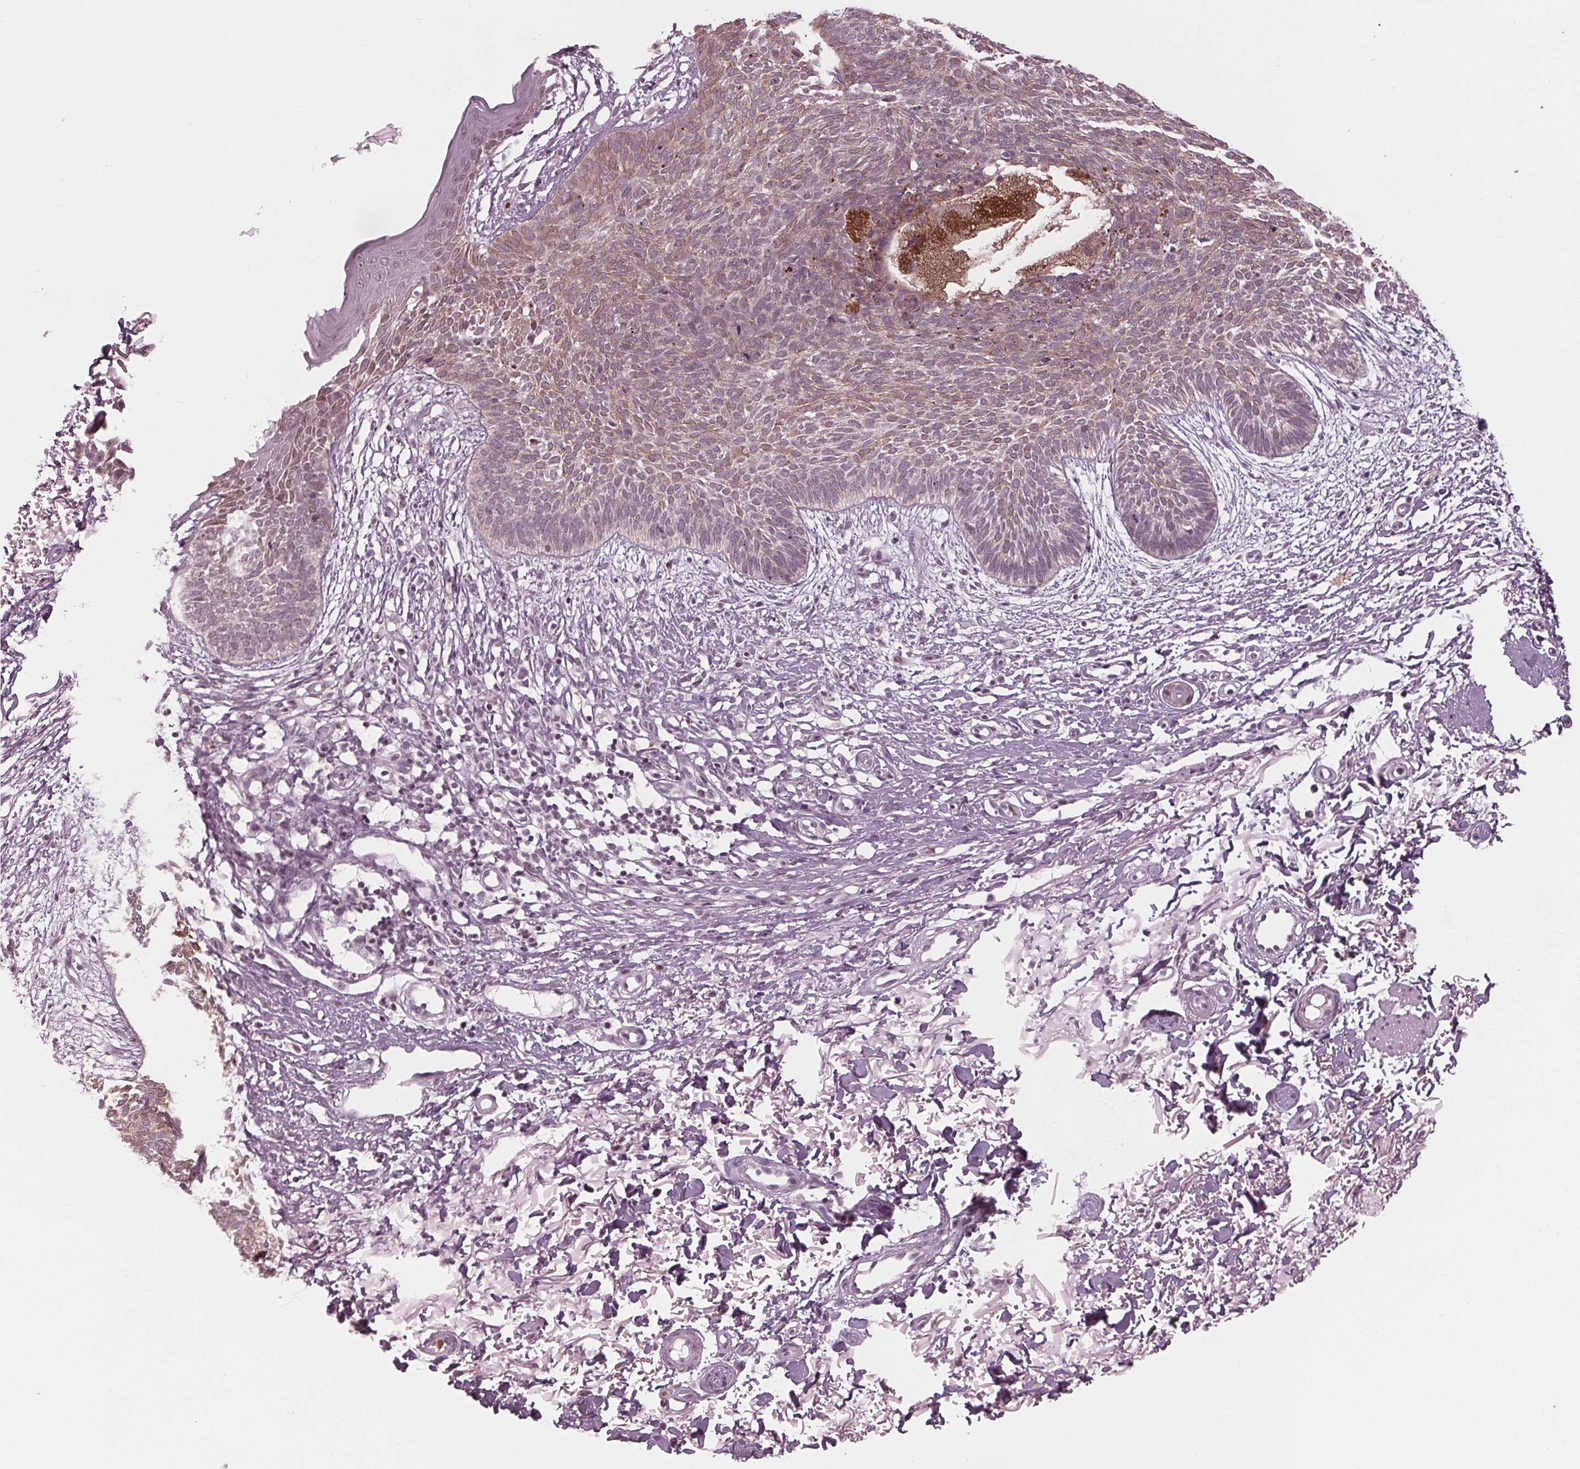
{"staining": {"intensity": "weak", "quantity": "<25%", "location": "cytoplasmic/membranous,nuclear"}, "tissue": "skin cancer", "cell_type": "Tumor cells", "image_type": "cancer", "snomed": [{"axis": "morphology", "description": "Basal cell carcinoma"}, {"axis": "topography", "description": "Skin"}], "caption": "Tumor cells are negative for brown protein staining in skin cancer (basal cell carcinoma). (DAB (3,3'-diaminobenzidine) immunohistochemistry, high magnification).", "gene": "DNMT3L", "patient": {"sex": "female", "age": 84}}